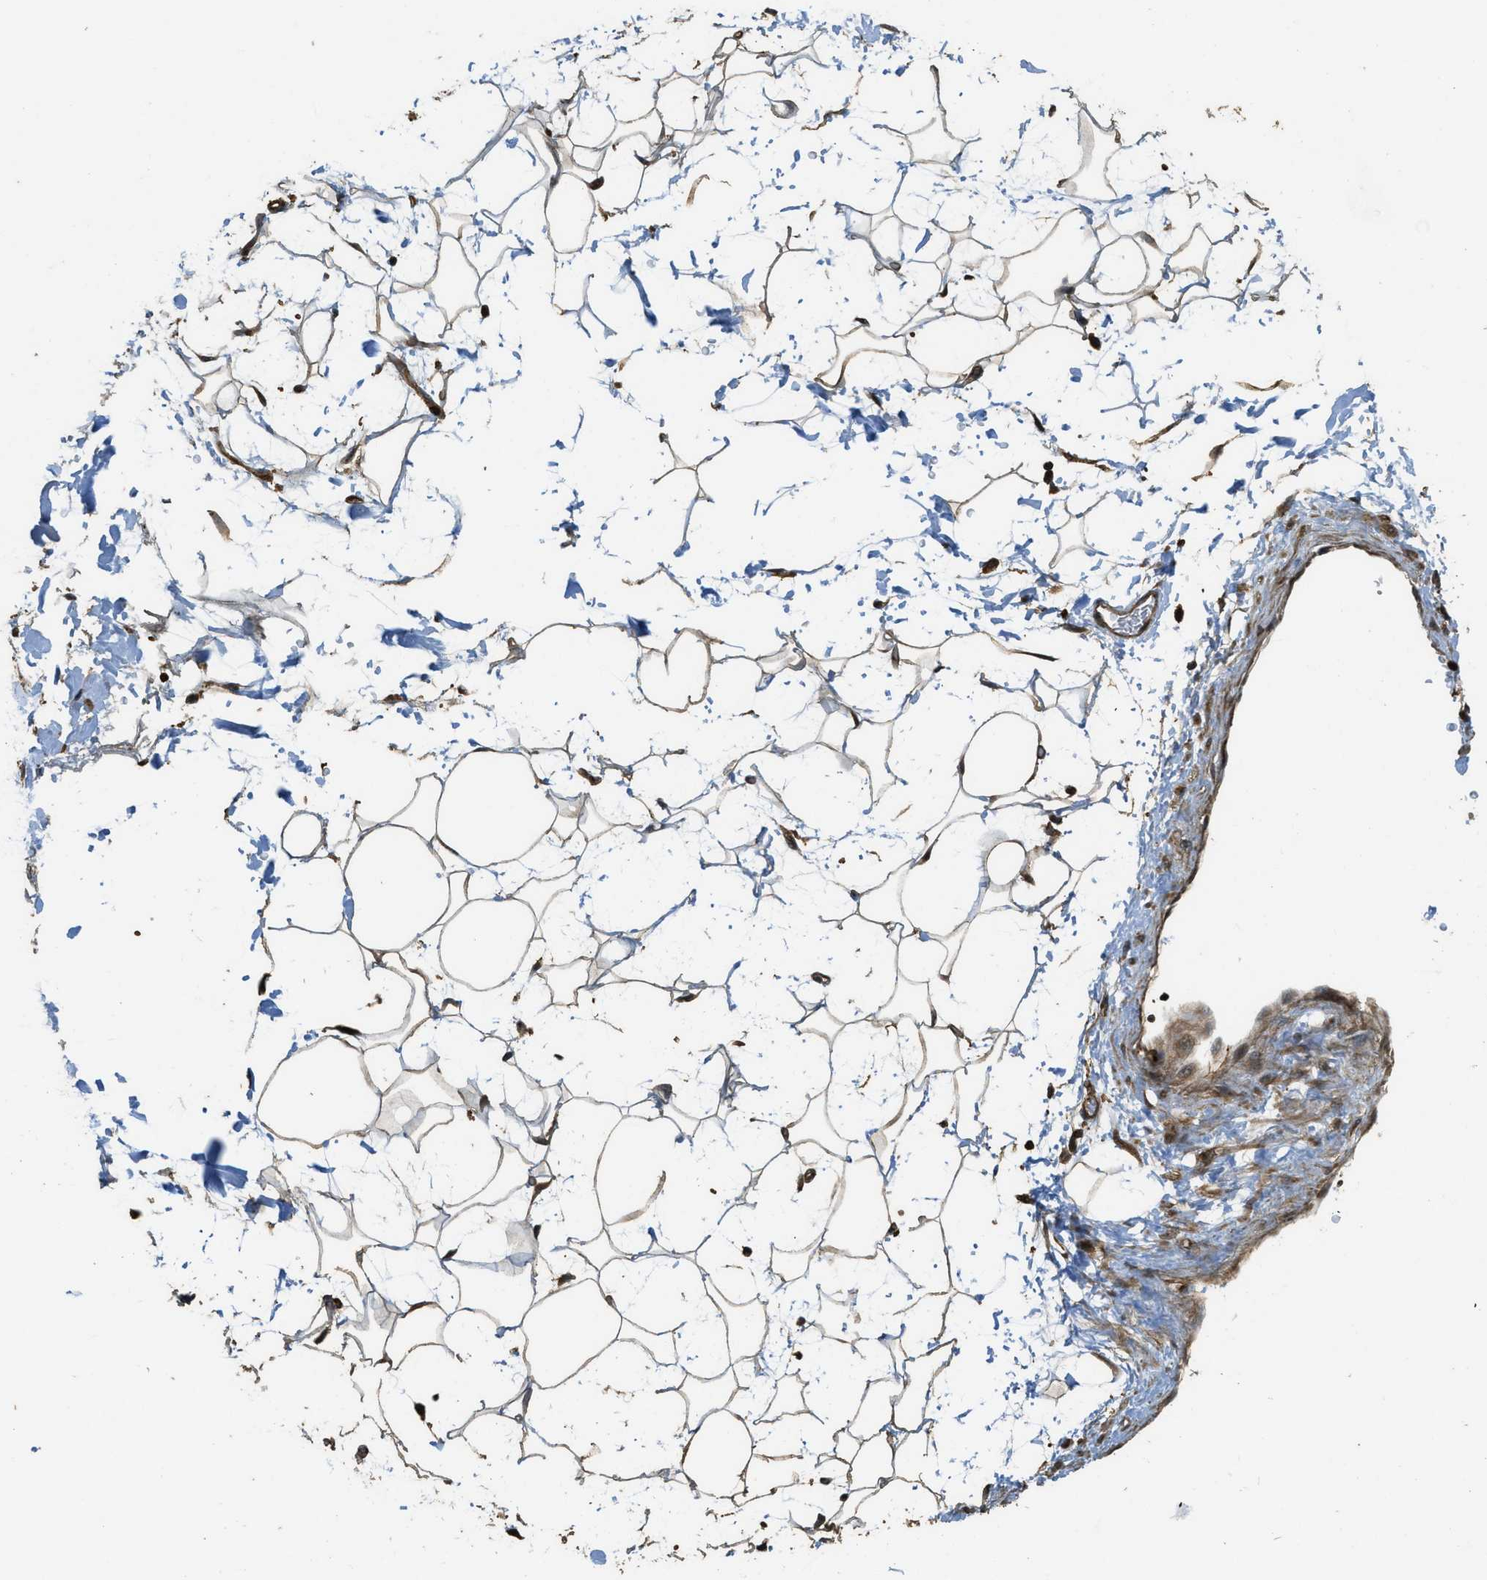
{"staining": {"intensity": "strong", "quantity": ">75%", "location": "cytoplasmic/membranous,nuclear"}, "tissue": "adipose tissue", "cell_type": "Adipocytes", "image_type": "normal", "snomed": [{"axis": "morphology", "description": "Normal tissue, NOS"}, {"axis": "topography", "description": "Soft tissue"}], "caption": "This micrograph demonstrates immunohistochemistry staining of unremarkable human adipose tissue, with high strong cytoplasmic/membranous,nuclear positivity in approximately >75% of adipocytes.", "gene": "PPP6R3", "patient": {"sex": "male", "age": 72}}